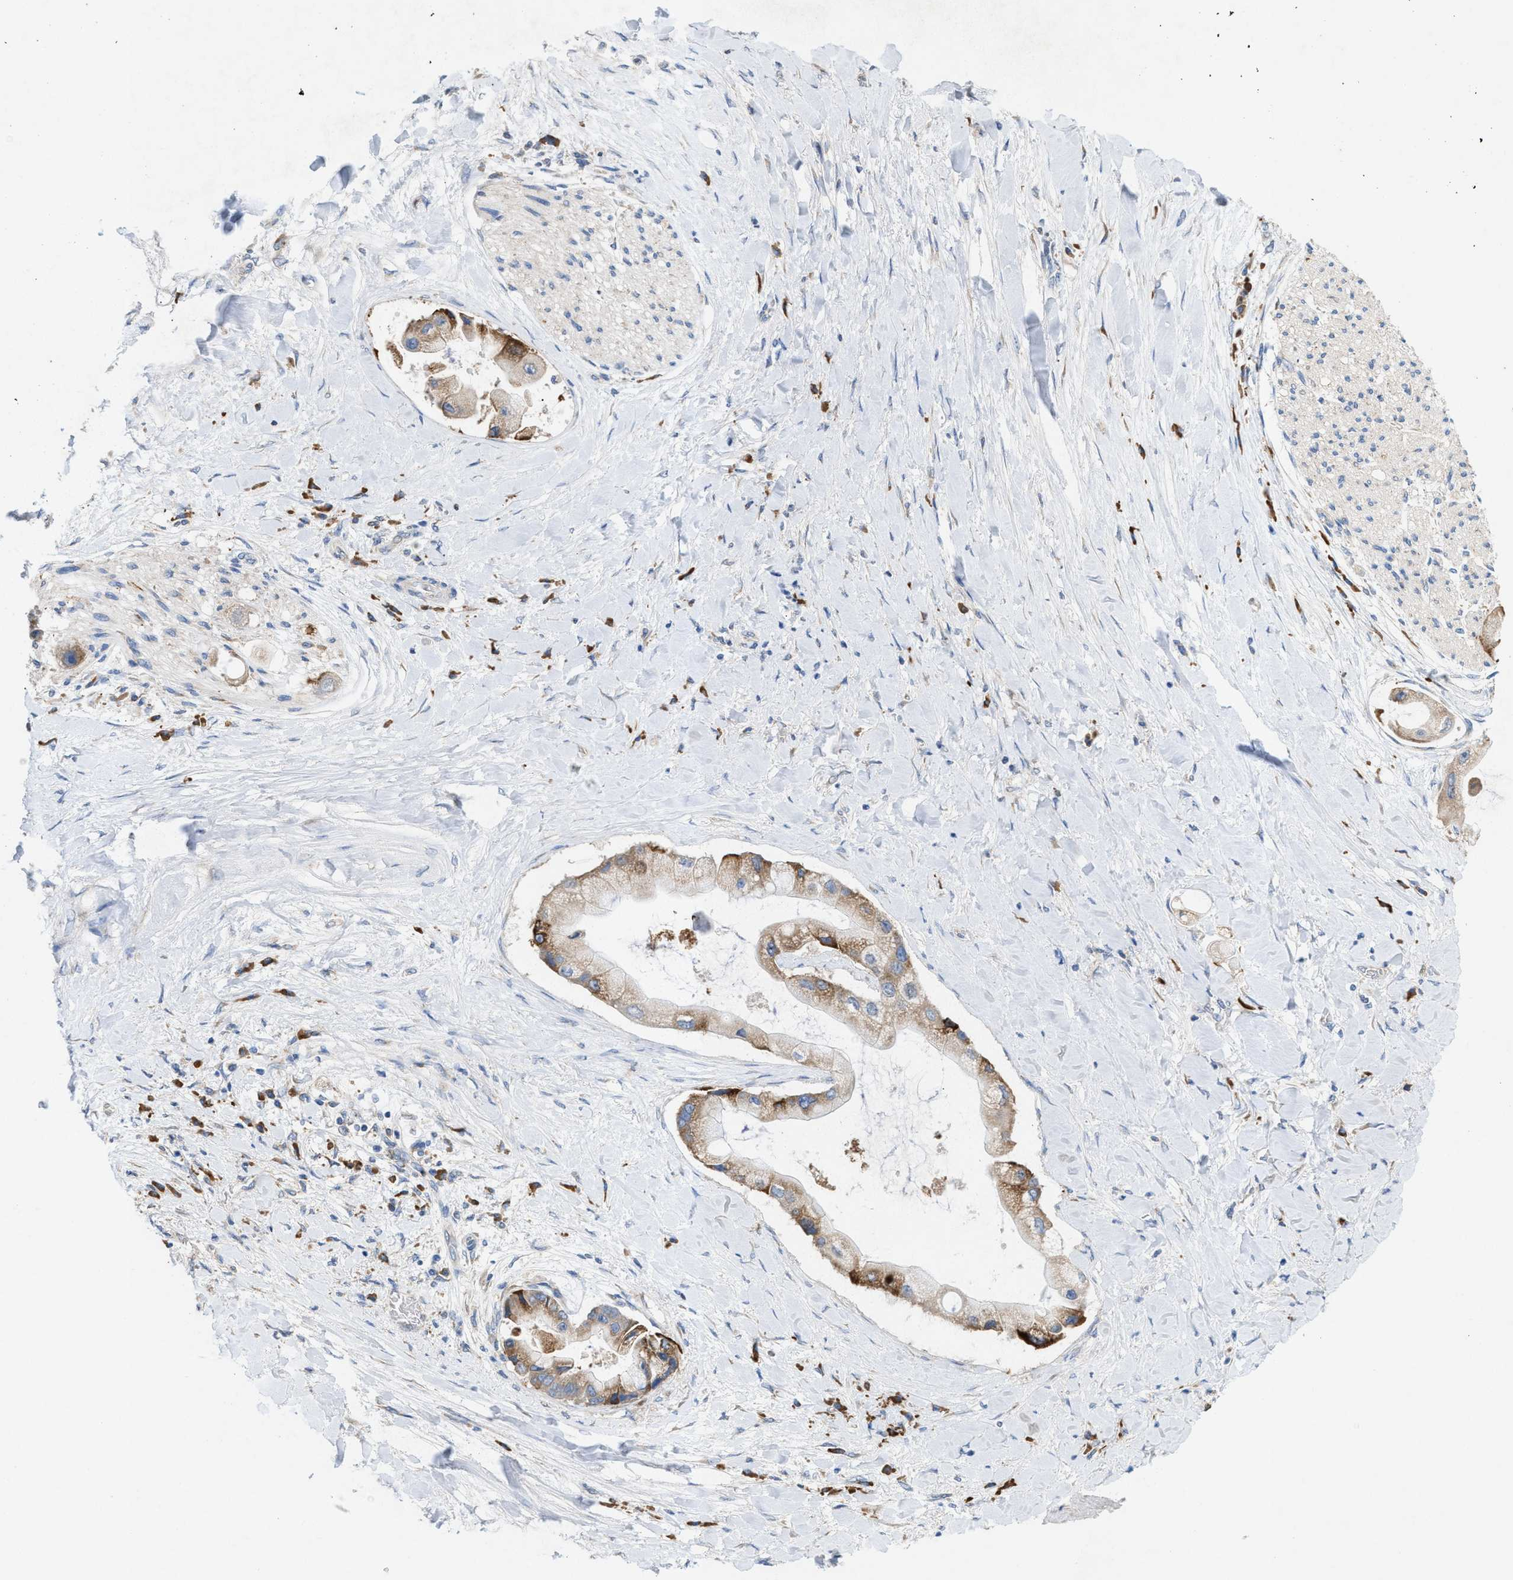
{"staining": {"intensity": "moderate", "quantity": ">75%", "location": "cytoplasmic/membranous"}, "tissue": "liver cancer", "cell_type": "Tumor cells", "image_type": "cancer", "snomed": [{"axis": "morphology", "description": "Cholangiocarcinoma"}, {"axis": "topography", "description": "Liver"}], "caption": "Protein expression analysis of liver cholangiocarcinoma shows moderate cytoplasmic/membranous staining in approximately >75% of tumor cells.", "gene": "DYNC2I1", "patient": {"sex": "male", "age": 50}}